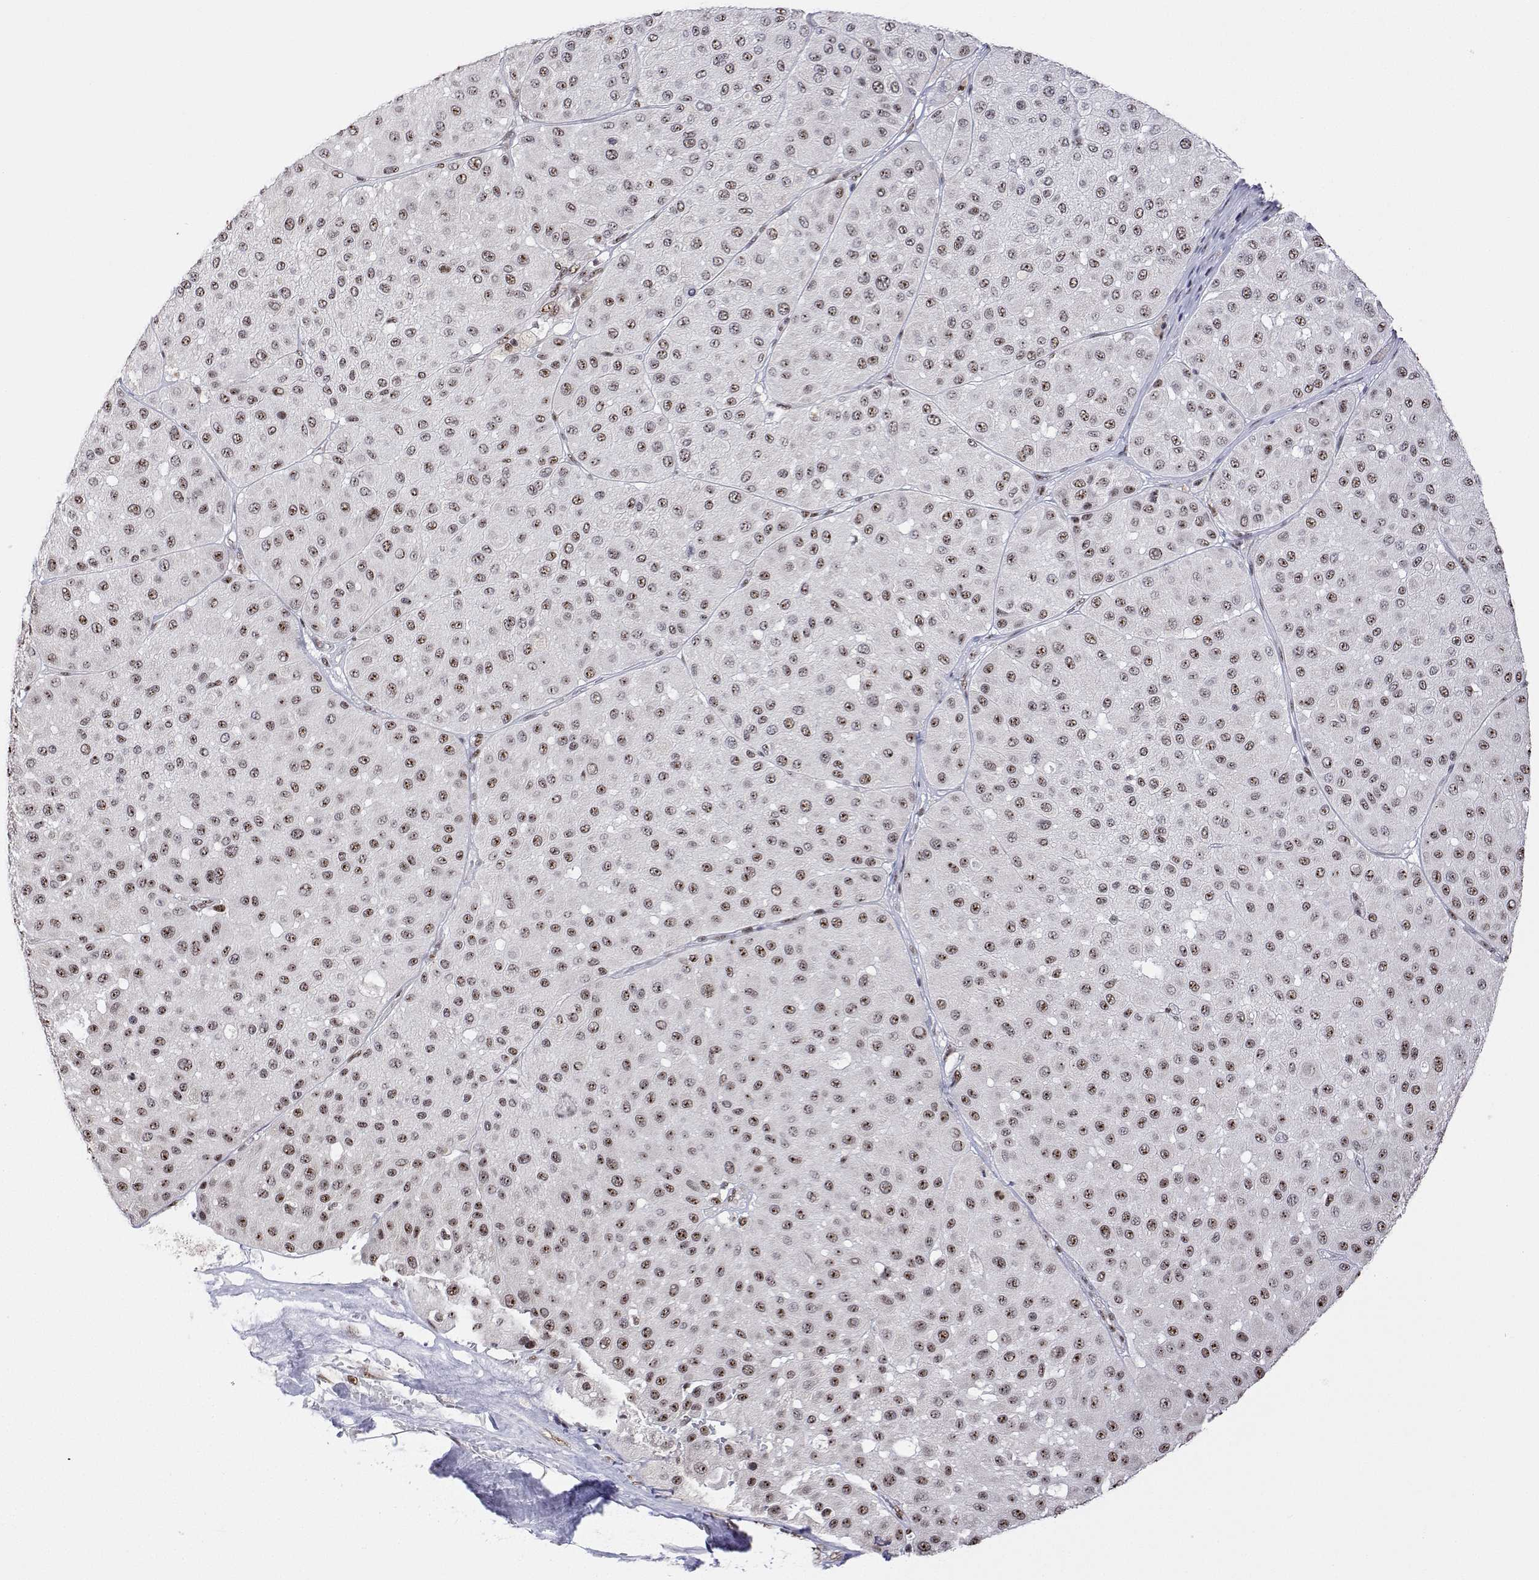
{"staining": {"intensity": "moderate", "quantity": ">75%", "location": "nuclear"}, "tissue": "melanoma", "cell_type": "Tumor cells", "image_type": "cancer", "snomed": [{"axis": "morphology", "description": "Malignant melanoma, Metastatic site"}, {"axis": "topography", "description": "Smooth muscle"}], "caption": "This histopathology image demonstrates malignant melanoma (metastatic site) stained with immunohistochemistry to label a protein in brown. The nuclear of tumor cells show moderate positivity for the protein. Nuclei are counter-stained blue.", "gene": "ADAR", "patient": {"sex": "male", "age": 41}}